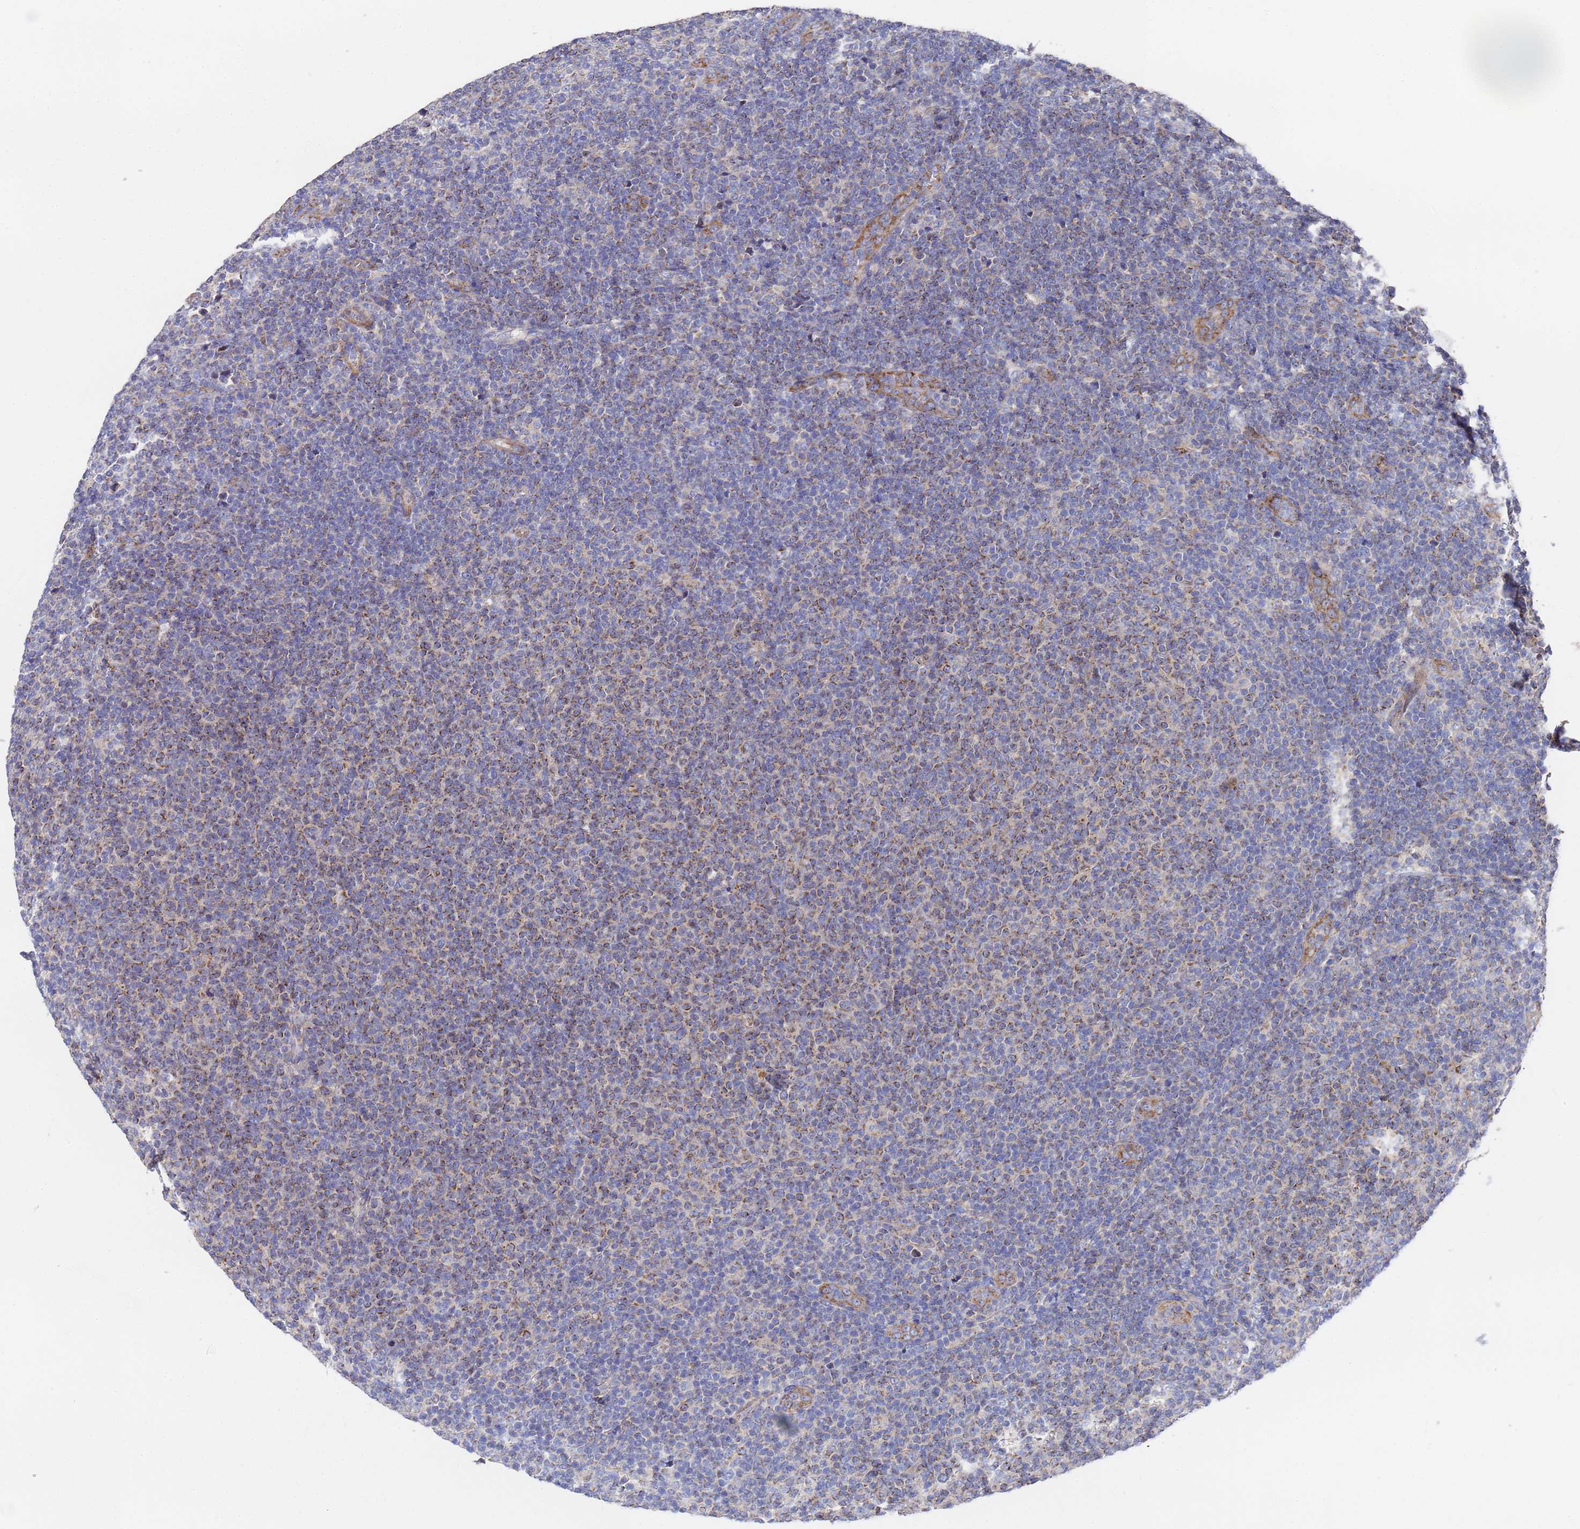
{"staining": {"intensity": "moderate", "quantity": "<25%", "location": "cytoplasmic/membranous"}, "tissue": "lymphoma", "cell_type": "Tumor cells", "image_type": "cancer", "snomed": [{"axis": "morphology", "description": "Malignant lymphoma, non-Hodgkin's type, Low grade"}, {"axis": "topography", "description": "Lymph node"}], "caption": "This is an image of immunohistochemistry (IHC) staining of low-grade malignant lymphoma, non-Hodgkin's type, which shows moderate positivity in the cytoplasmic/membranous of tumor cells.", "gene": "FAHD2A", "patient": {"sex": "male", "age": 66}}